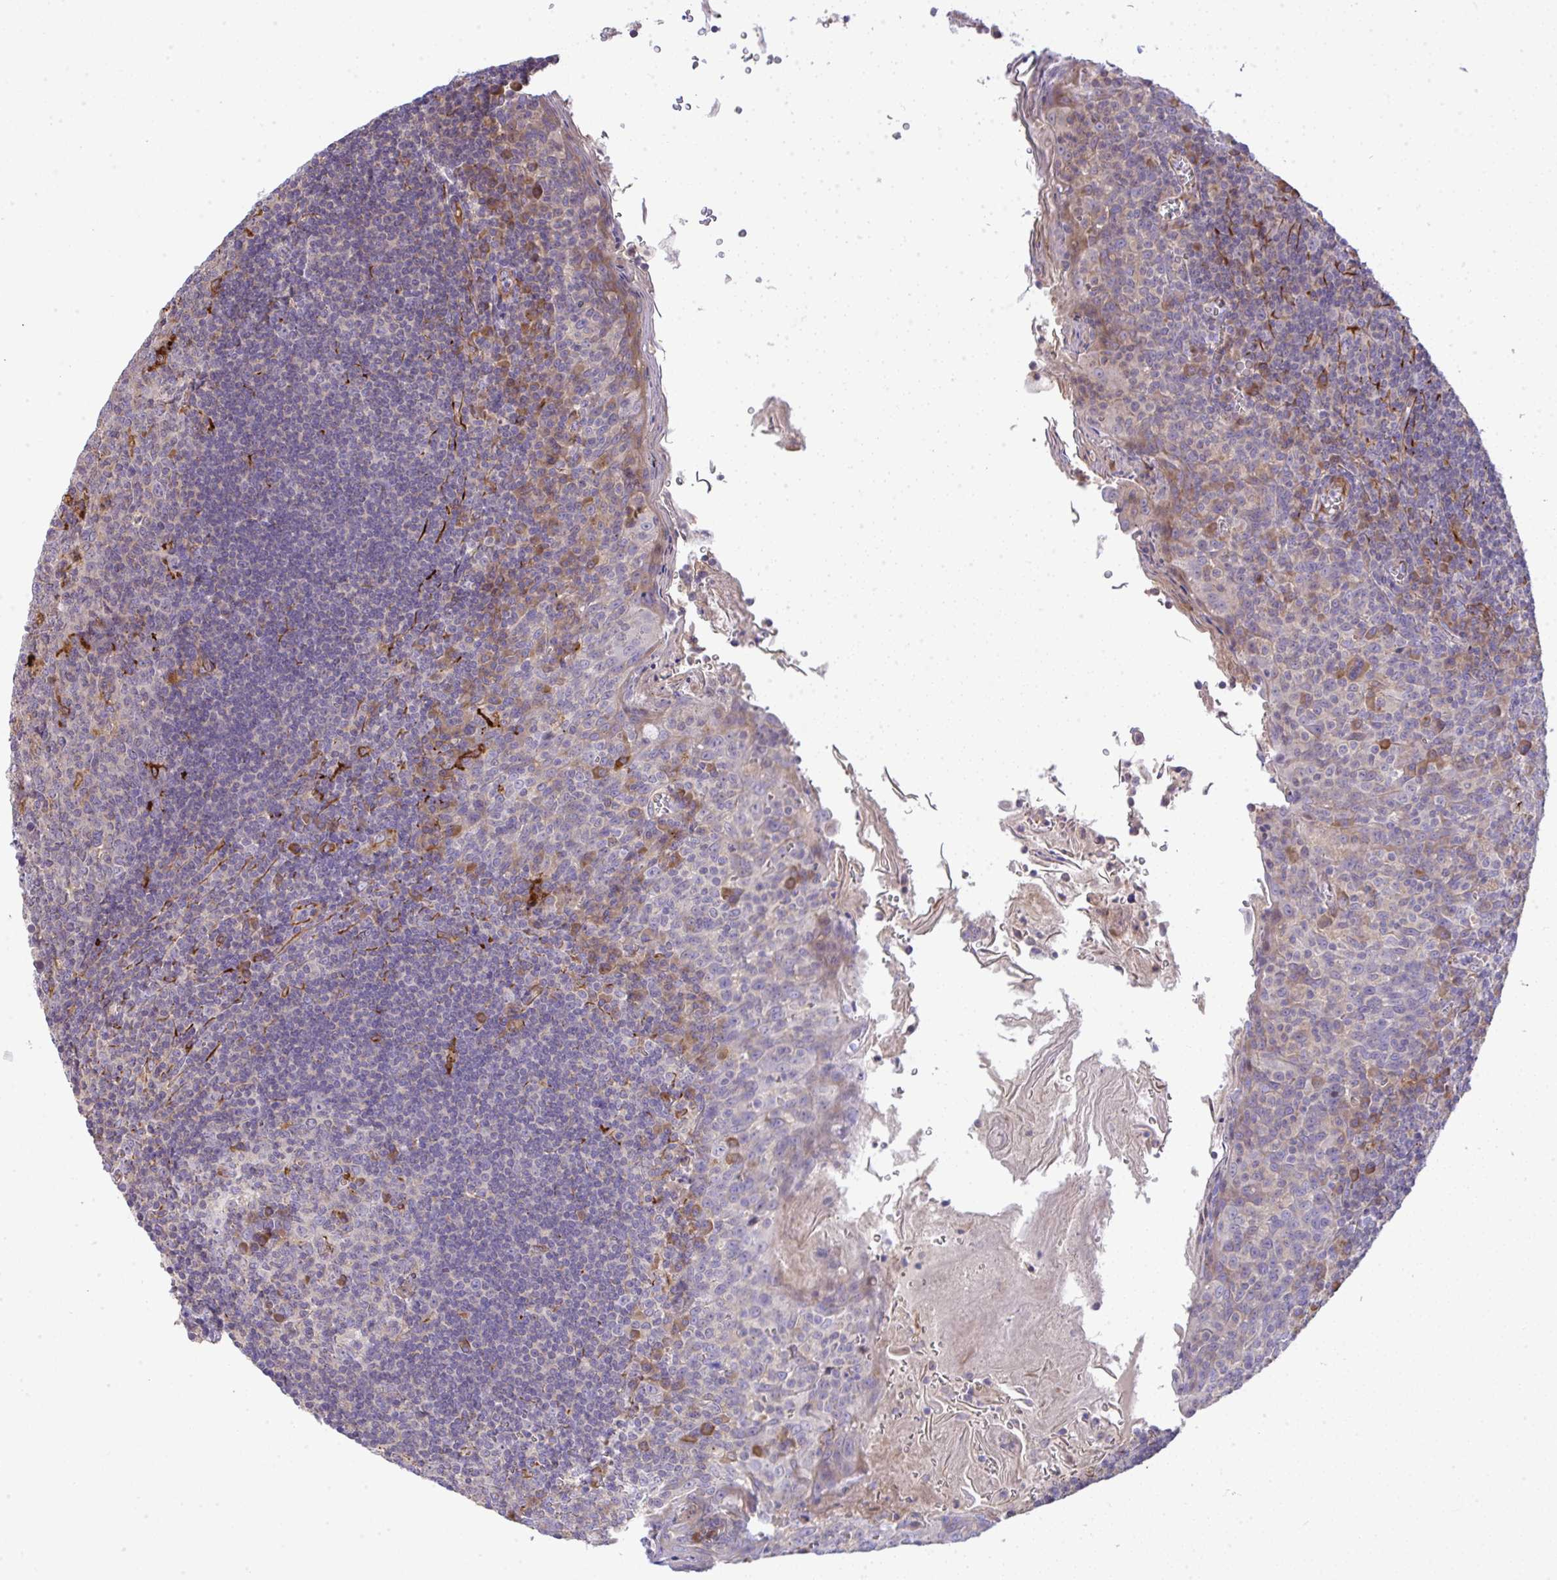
{"staining": {"intensity": "moderate", "quantity": "<25%", "location": "cytoplasmic/membranous"}, "tissue": "tonsil", "cell_type": "Germinal center cells", "image_type": "normal", "snomed": [{"axis": "morphology", "description": "Normal tissue, NOS"}, {"axis": "topography", "description": "Tonsil"}], "caption": "This histopathology image exhibits benign tonsil stained with immunohistochemistry to label a protein in brown. The cytoplasmic/membranous of germinal center cells show moderate positivity for the protein. Nuclei are counter-stained blue.", "gene": "GRID2", "patient": {"sex": "male", "age": 27}}